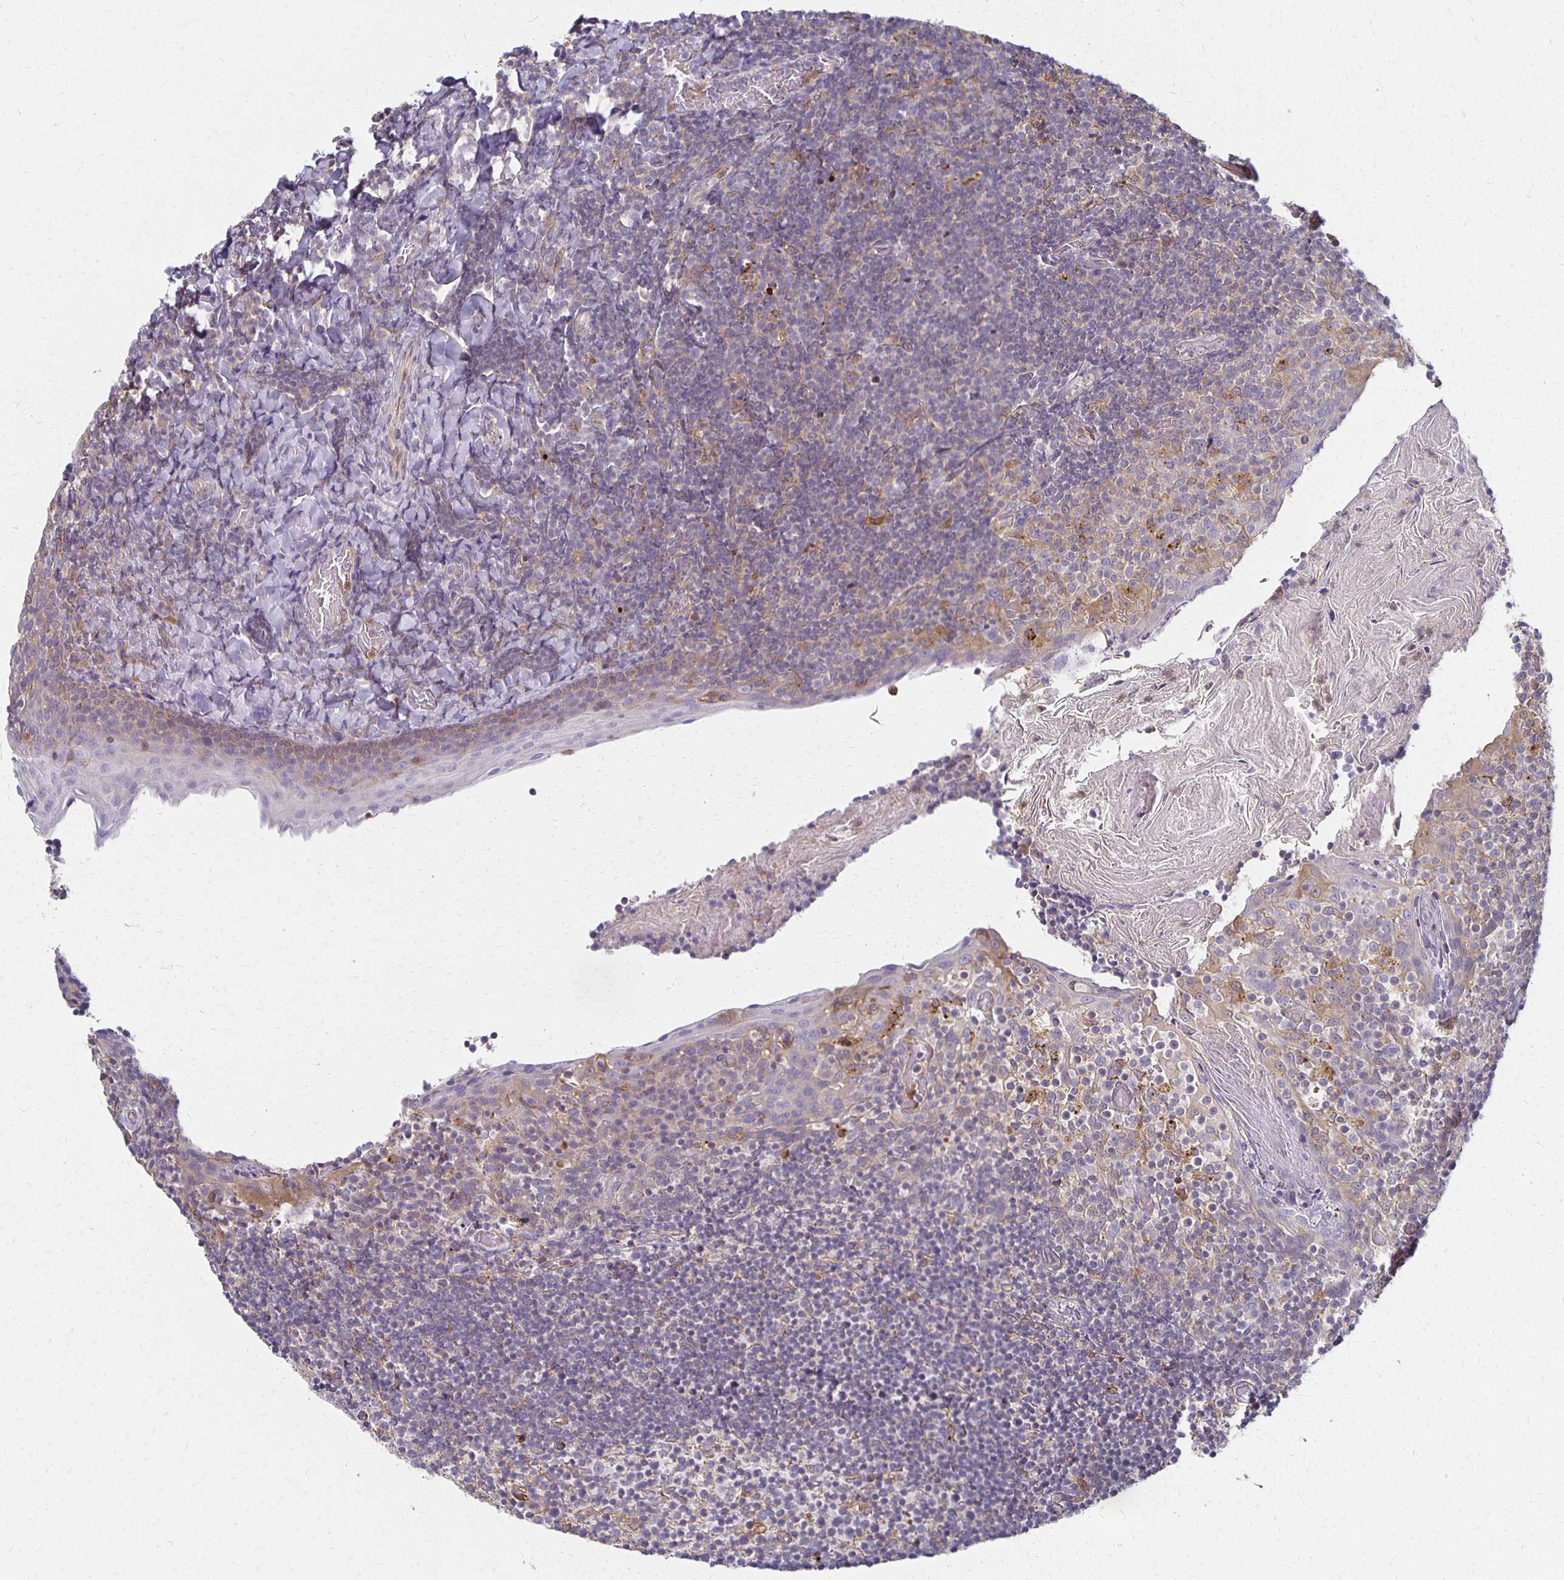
{"staining": {"intensity": "weak", "quantity": "25%-75%", "location": "cytoplasmic/membranous"}, "tissue": "tonsil", "cell_type": "Germinal center cells", "image_type": "normal", "snomed": [{"axis": "morphology", "description": "Normal tissue, NOS"}, {"axis": "topography", "description": "Tonsil"}], "caption": "A high-resolution histopathology image shows immunohistochemistry staining of benign tonsil, which reveals weak cytoplasmic/membranous staining in approximately 25%-75% of germinal center cells. The staining is performed using DAB (3,3'-diaminobenzidine) brown chromogen to label protein expression. The nuclei are counter-stained blue using hematoxylin.", "gene": "GPX4", "patient": {"sex": "female", "age": 10}}